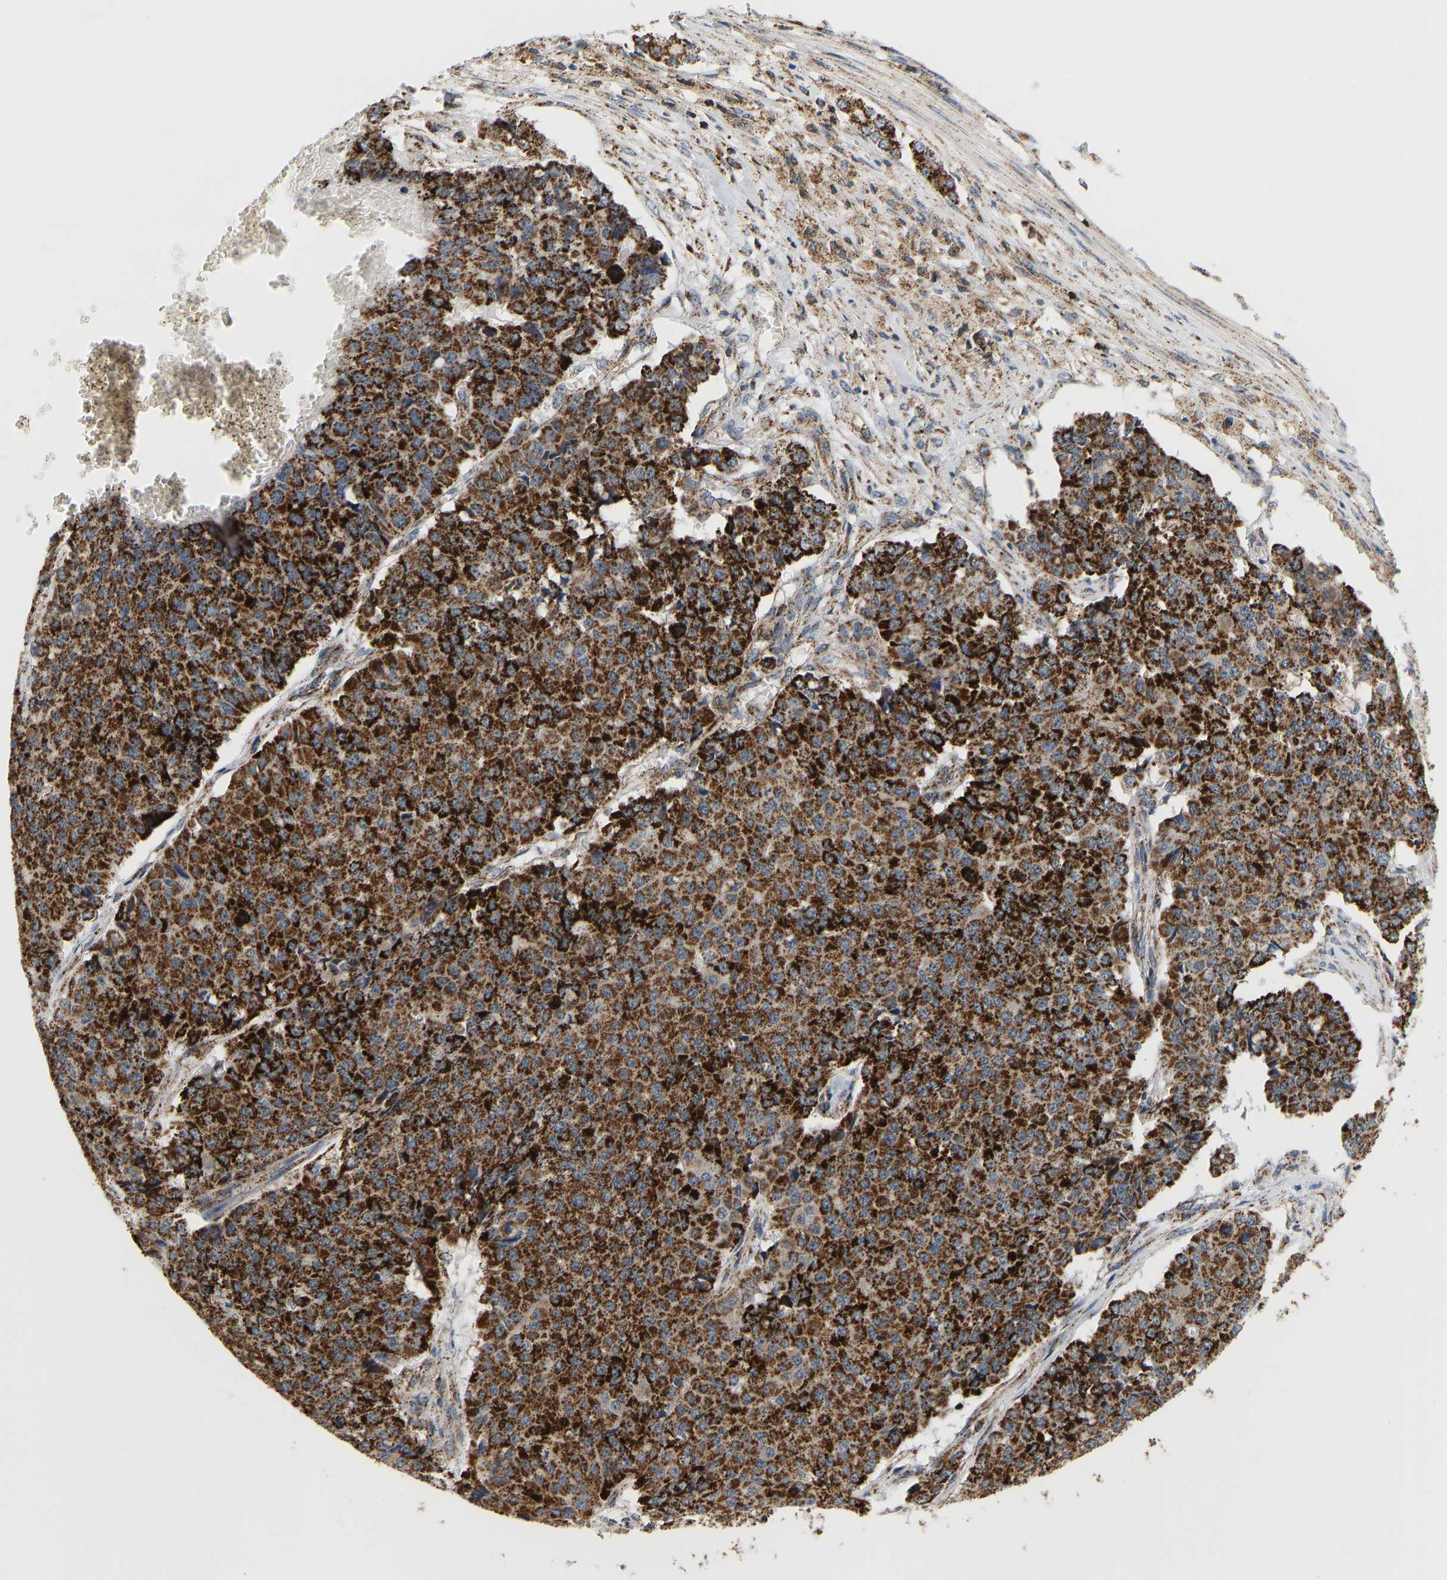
{"staining": {"intensity": "strong", "quantity": ">75%", "location": "cytoplasmic/membranous"}, "tissue": "pancreatic cancer", "cell_type": "Tumor cells", "image_type": "cancer", "snomed": [{"axis": "morphology", "description": "Adenocarcinoma, NOS"}, {"axis": "topography", "description": "Pancreas"}], "caption": "A brown stain highlights strong cytoplasmic/membranous staining of a protein in human pancreatic adenocarcinoma tumor cells.", "gene": "GPSM2", "patient": {"sex": "male", "age": 50}}